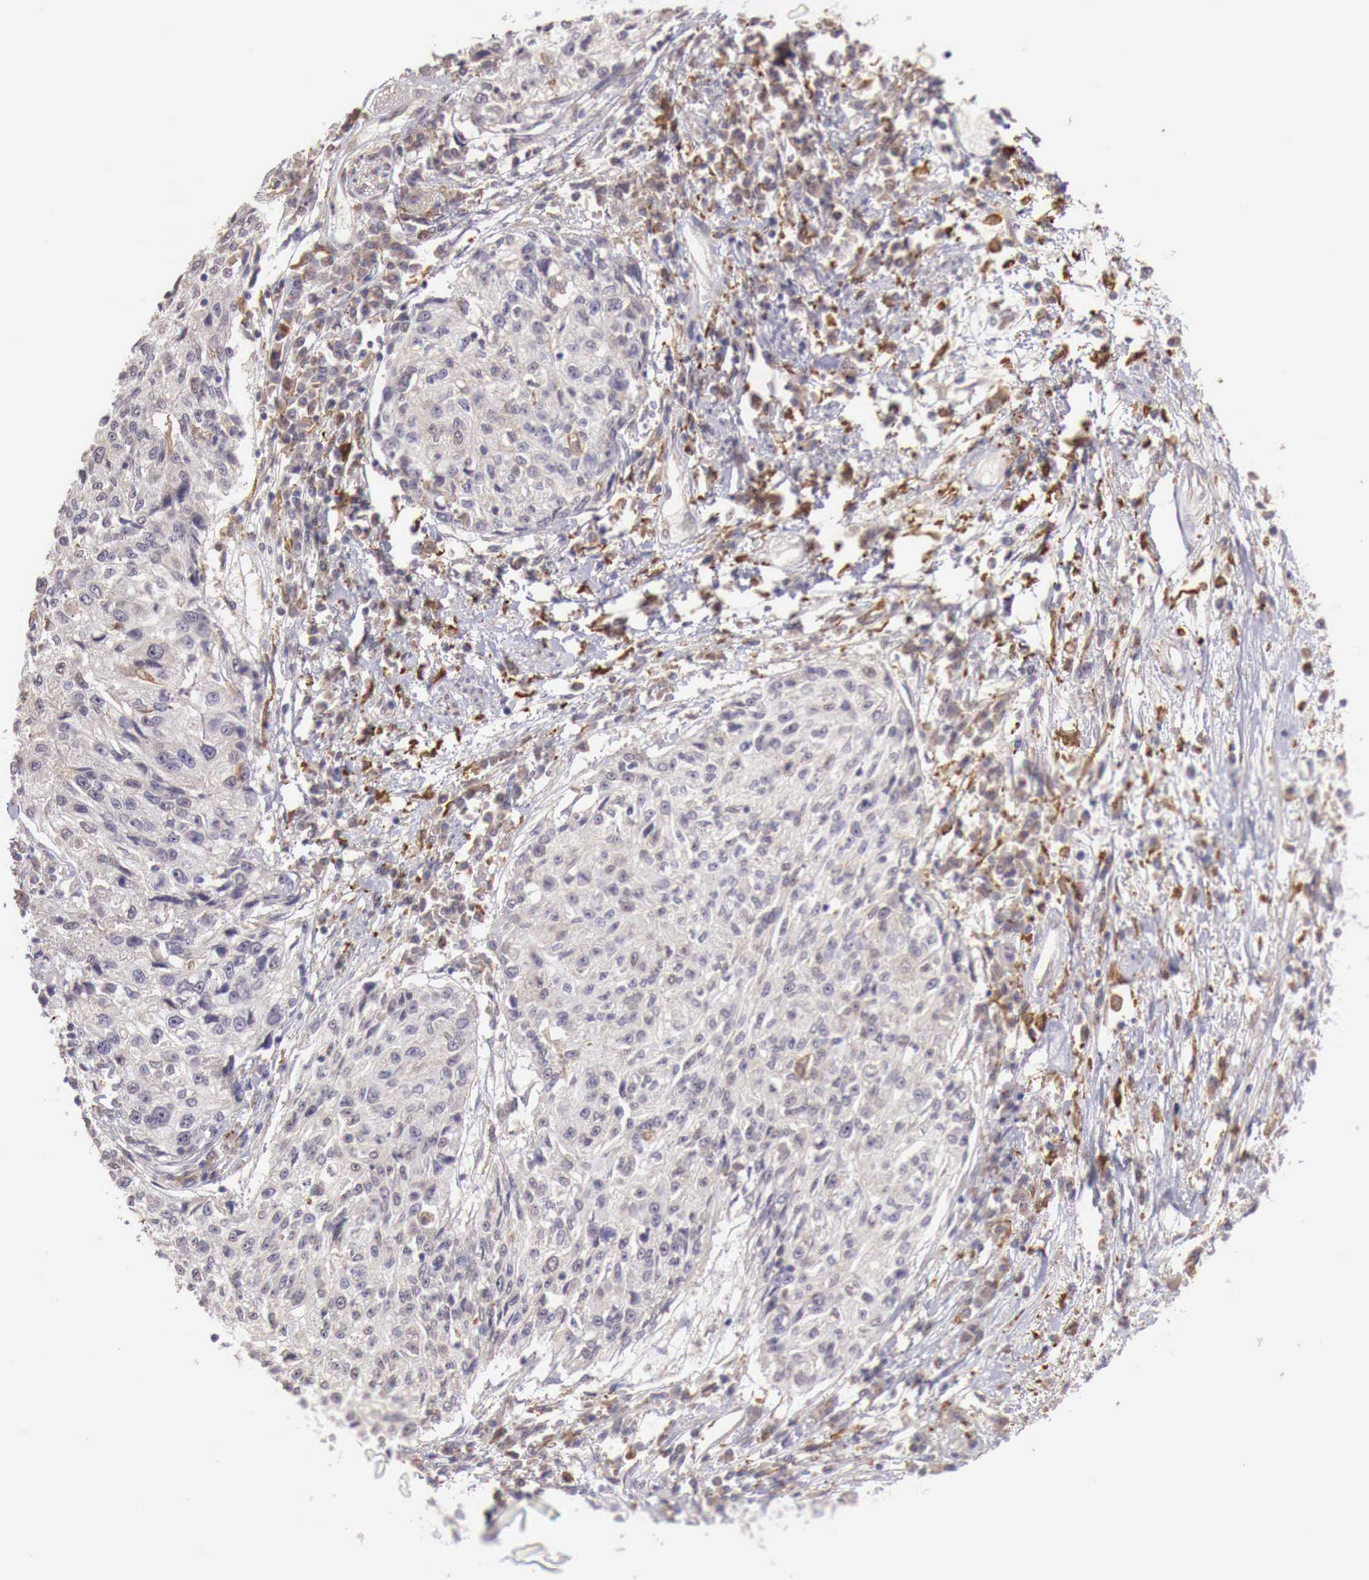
{"staining": {"intensity": "weak", "quantity": "25%-75%", "location": "cytoplasmic/membranous"}, "tissue": "cervical cancer", "cell_type": "Tumor cells", "image_type": "cancer", "snomed": [{"axis": "morphology", "description": "Squamous cell carcinoma, NOS"}, {"axis": "topography", "description": "Cervix"}], "caption": "IHC (DAB) staining of cervical squamous cell carcinoma exhibits weak cytoplasmic/membranous protein expression in approximately 25%-75% of tumor cells. The staining was performed using DAB, with brown indicating positive protein expression. Nuclei are stained blue with hematoxylin.", "gene": "CHRDL1", "patient": {"sex": "female", "age": 57}}